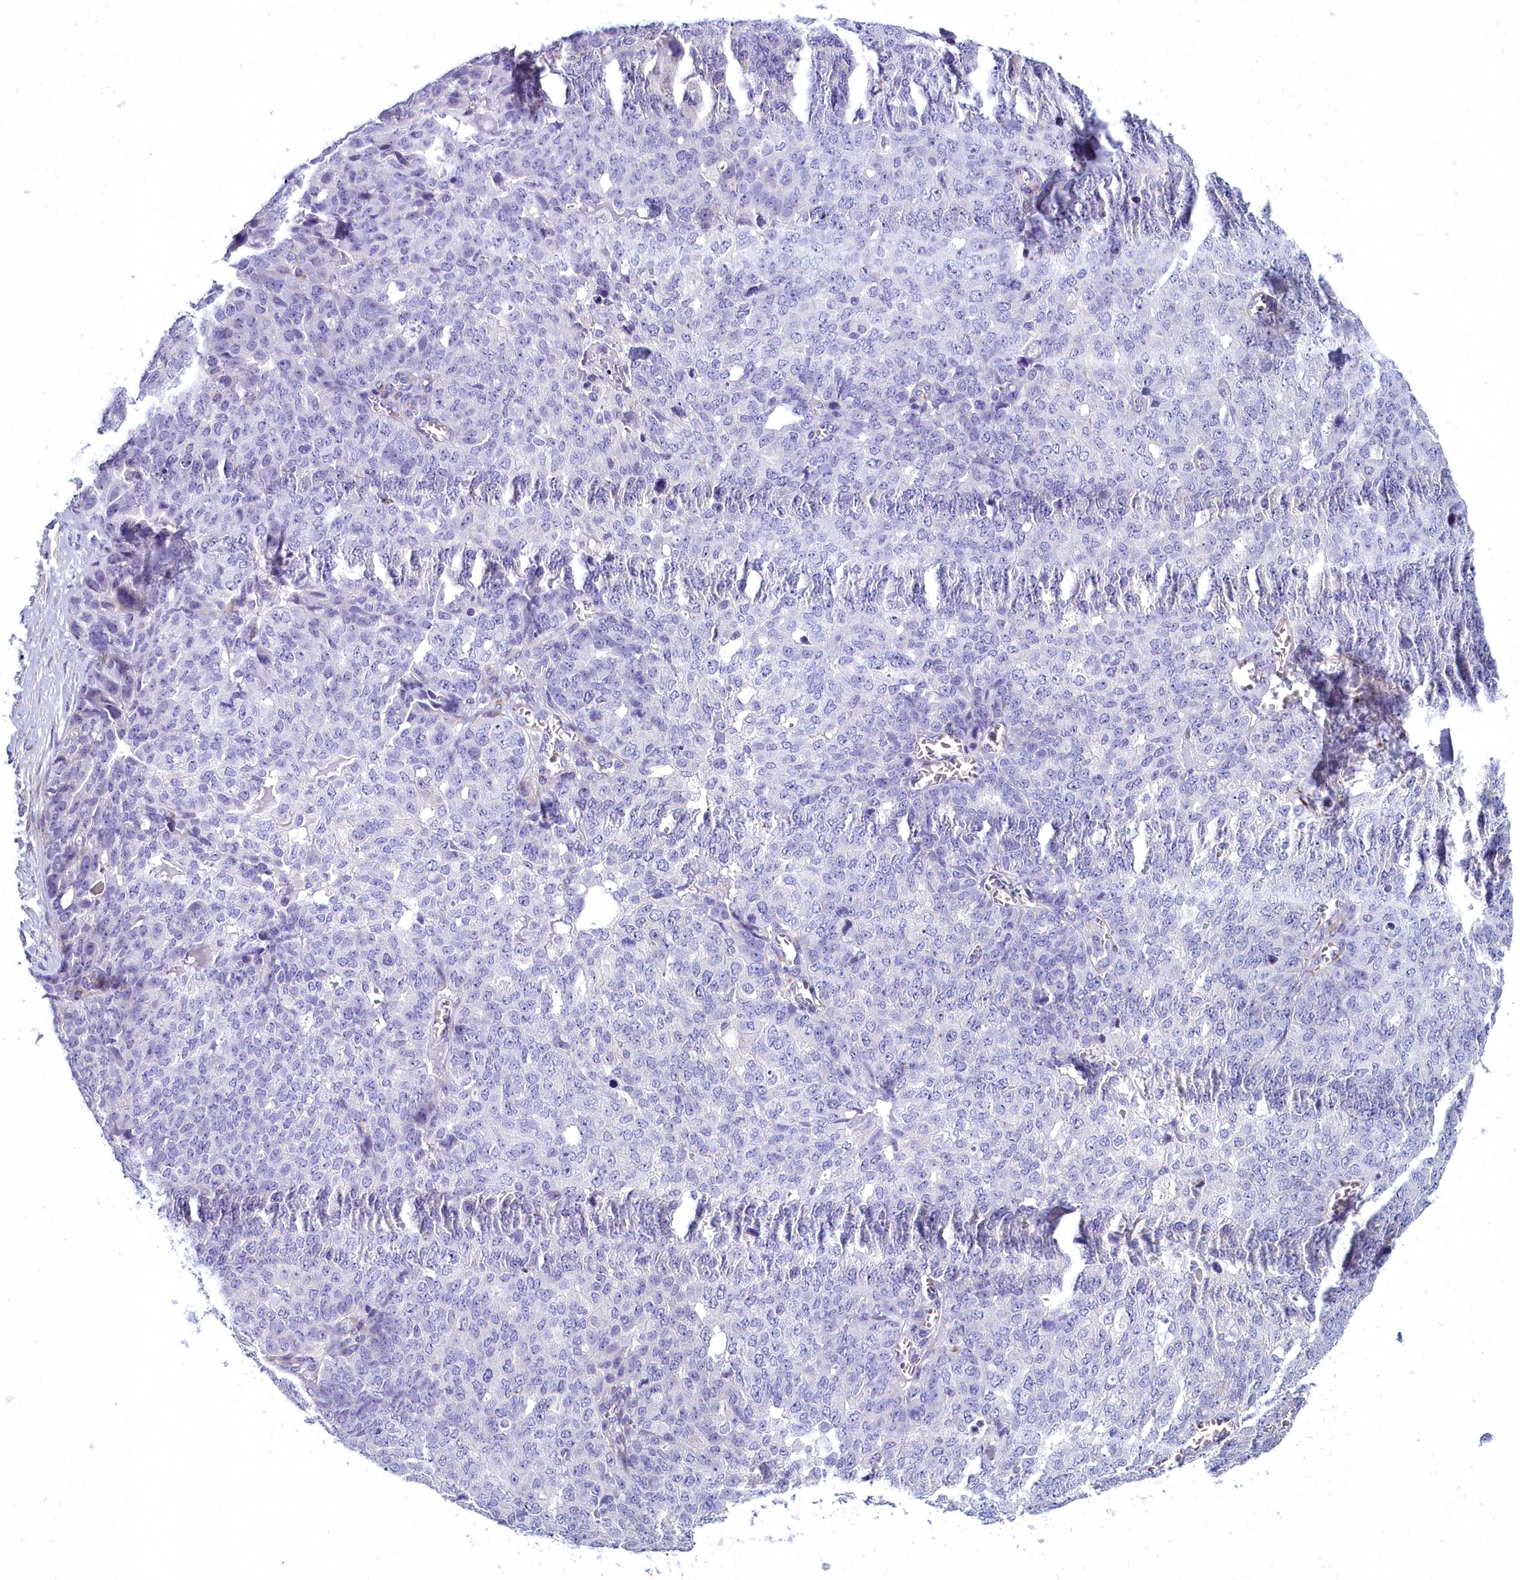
{"staining": {"intensity": "negative", "quantity": "none", "location": "none"}, "tissue": "ovarian cancer", "cell_type": "Tumor cells", "image_type": "cancer", "snomed": [{"axis": "morphology", "description": "Cystadenocarcinoma, serous, NOS"}, {"axis": "topography", "description": "Soft tissue"}, {"axis": "topography", "description": "Ovary"}], "caption": "Tumor cells show no significant positivity in ovarian serous cystadenocarcinoma.", "gene": "TIMM22", "patient": {"sex": "female", "age": 57}}